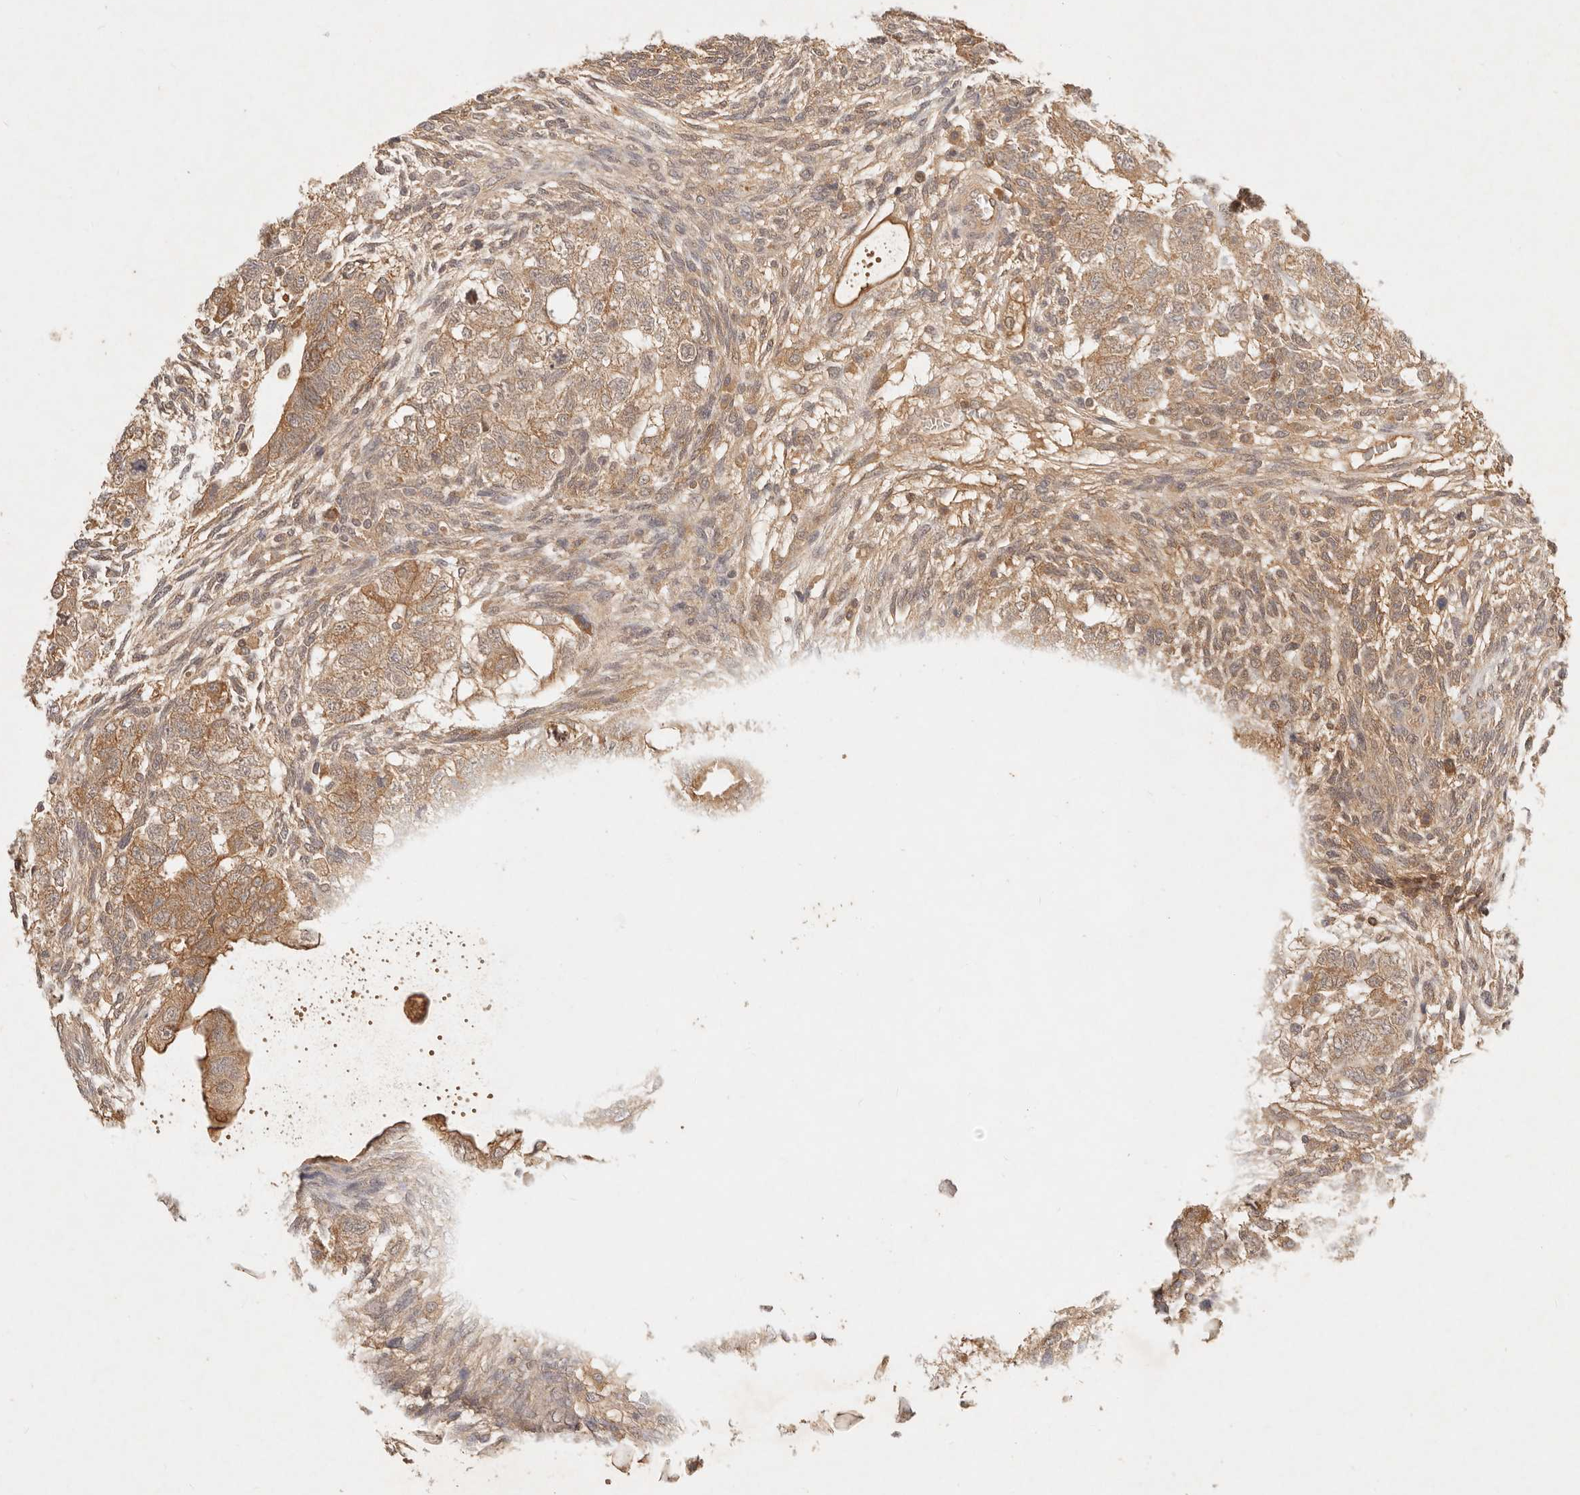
{"staining": {"intensity": "moderate", "quantity": ">75%", "location": "cytoplasmic/membranous"}, "tissue": "testis cancer", "cell_type": "Tumor cells", "image_type": "cancer", "snomed": [{"axis": "morphology", "description": "Carcinoma, Embryonal, NOS"}, {"axis": "topography", "description": "Testis"}], "caption": "A micrograph showing moderate cytoplasmic/membranous positivity in about >75% of tumor cells in testis cancer, as visualized by brown immunohistochemical staining.", "gene": "FREM2", "patient": {"sex": "male", "age": 37}}